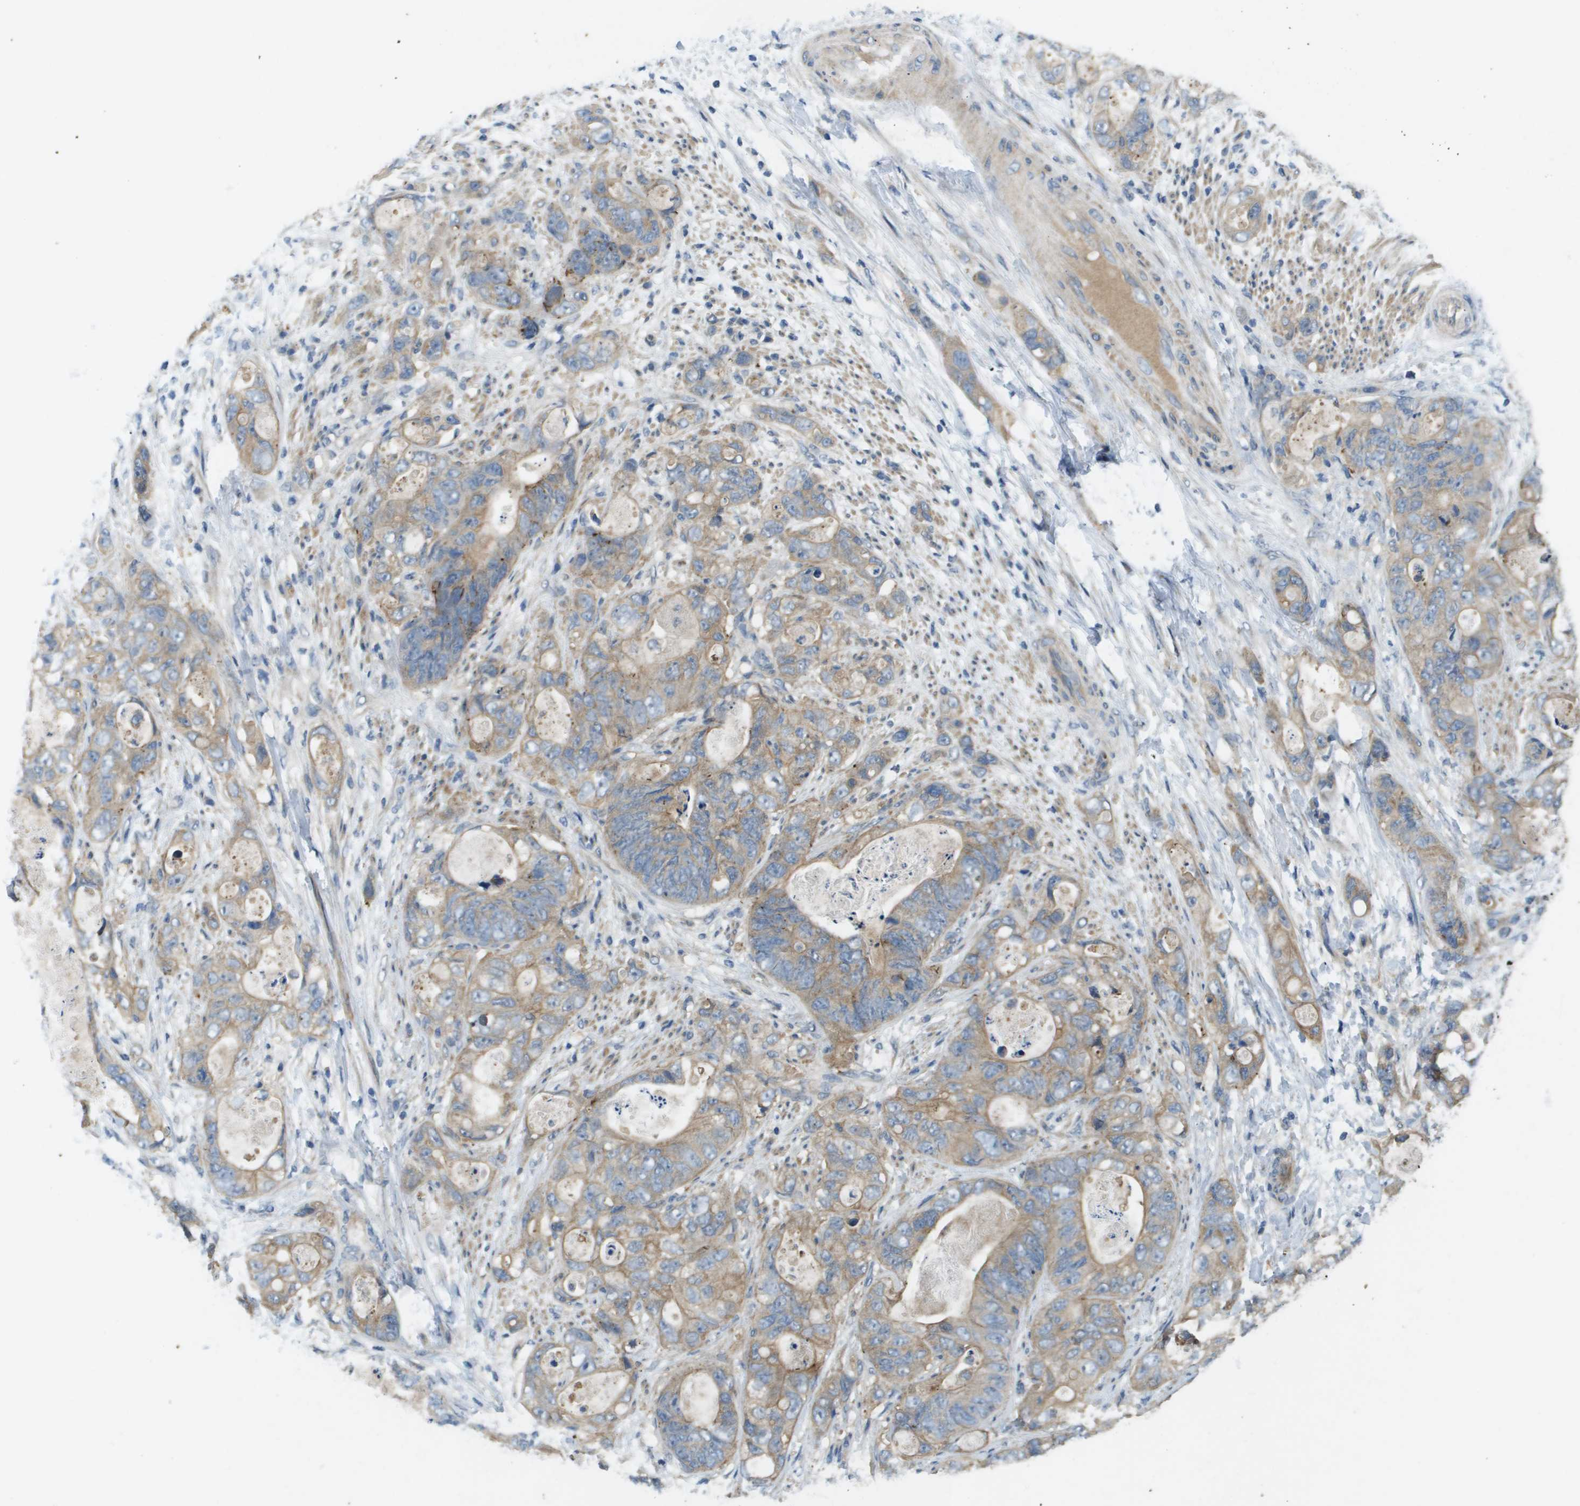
{"staining": {"intensity": "weak", "quantity": "25%-75%", "location": "cytoplasmic/membranous"}, "tissue": "stomach cancer", "cell_type": "Tumor cells", "image_type": "cancer", "snomed": [{"axis": "morphology", "description": "Adenocarcinoma, NOS"}, {"axis": "topography", "description": "Stomach"}], "caption": "The histopathology image displays immunohistochemical staining of stomach cancer. There is weak cytoplasmic/membranous expression is identified in about 25%-75% of tumor cells.", "gene": "KRT23", "patient": {"sex": "female", "age": 89}}